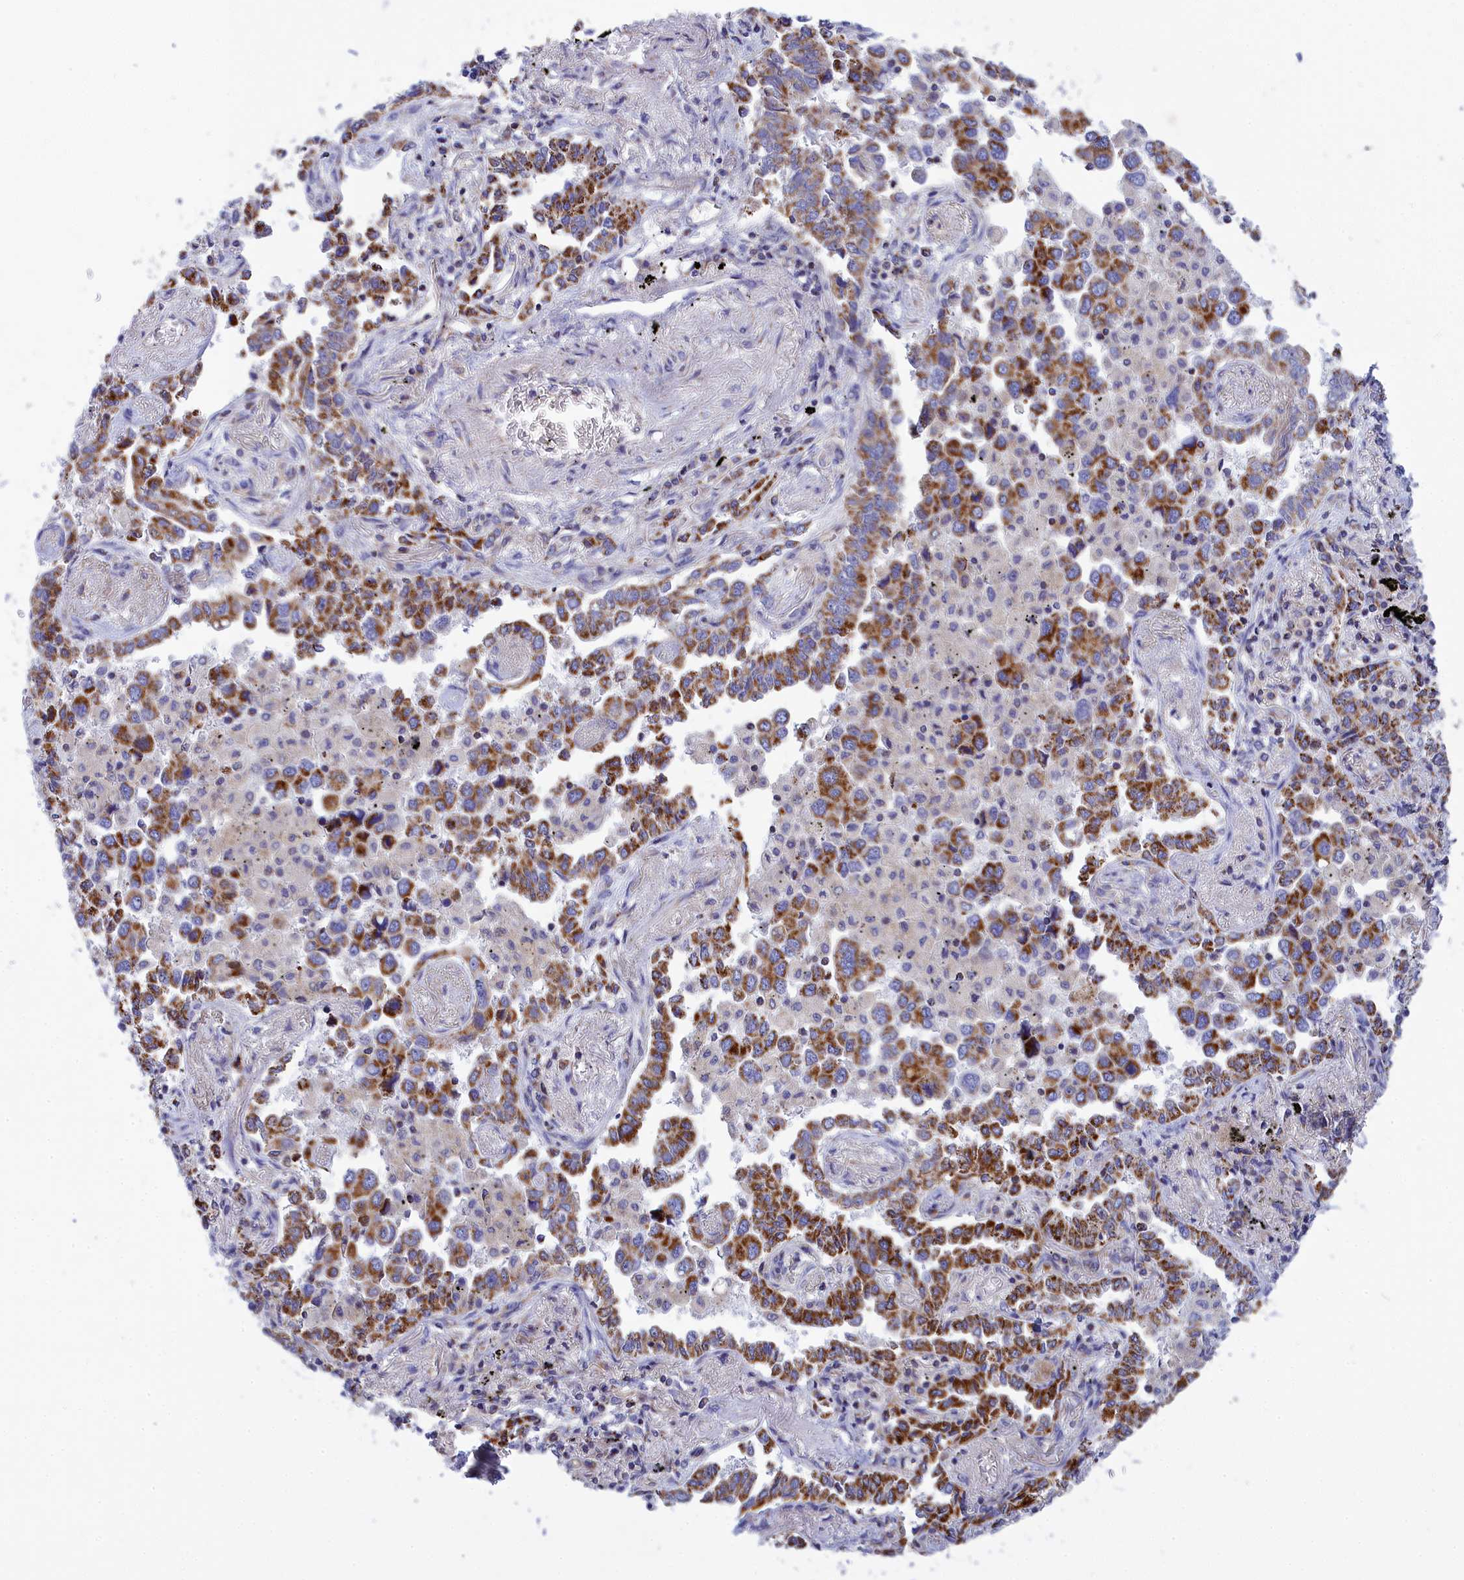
{"staining": {"intensity": "strong", "quantity": ">75%", "location": "cytoplasmic/membranous"}, "tissue": "lung cancer", "cell_type": "Tumor cells", "image_type": "cancer", "snomed": [{"axis": "morphology", "description": "Adenocarcinoma, NOS"}, {"axis": "topography", "description": "Lung"}], "caption": "Immunohistochemical staining of lung adenocarcinoma demonstrates high levels of strong cytoplasmic/membranous protein expression in approximately >75% of tumor cells.", "gene": "CCRL2", "patient": {"sex": "male", "age": 67}}